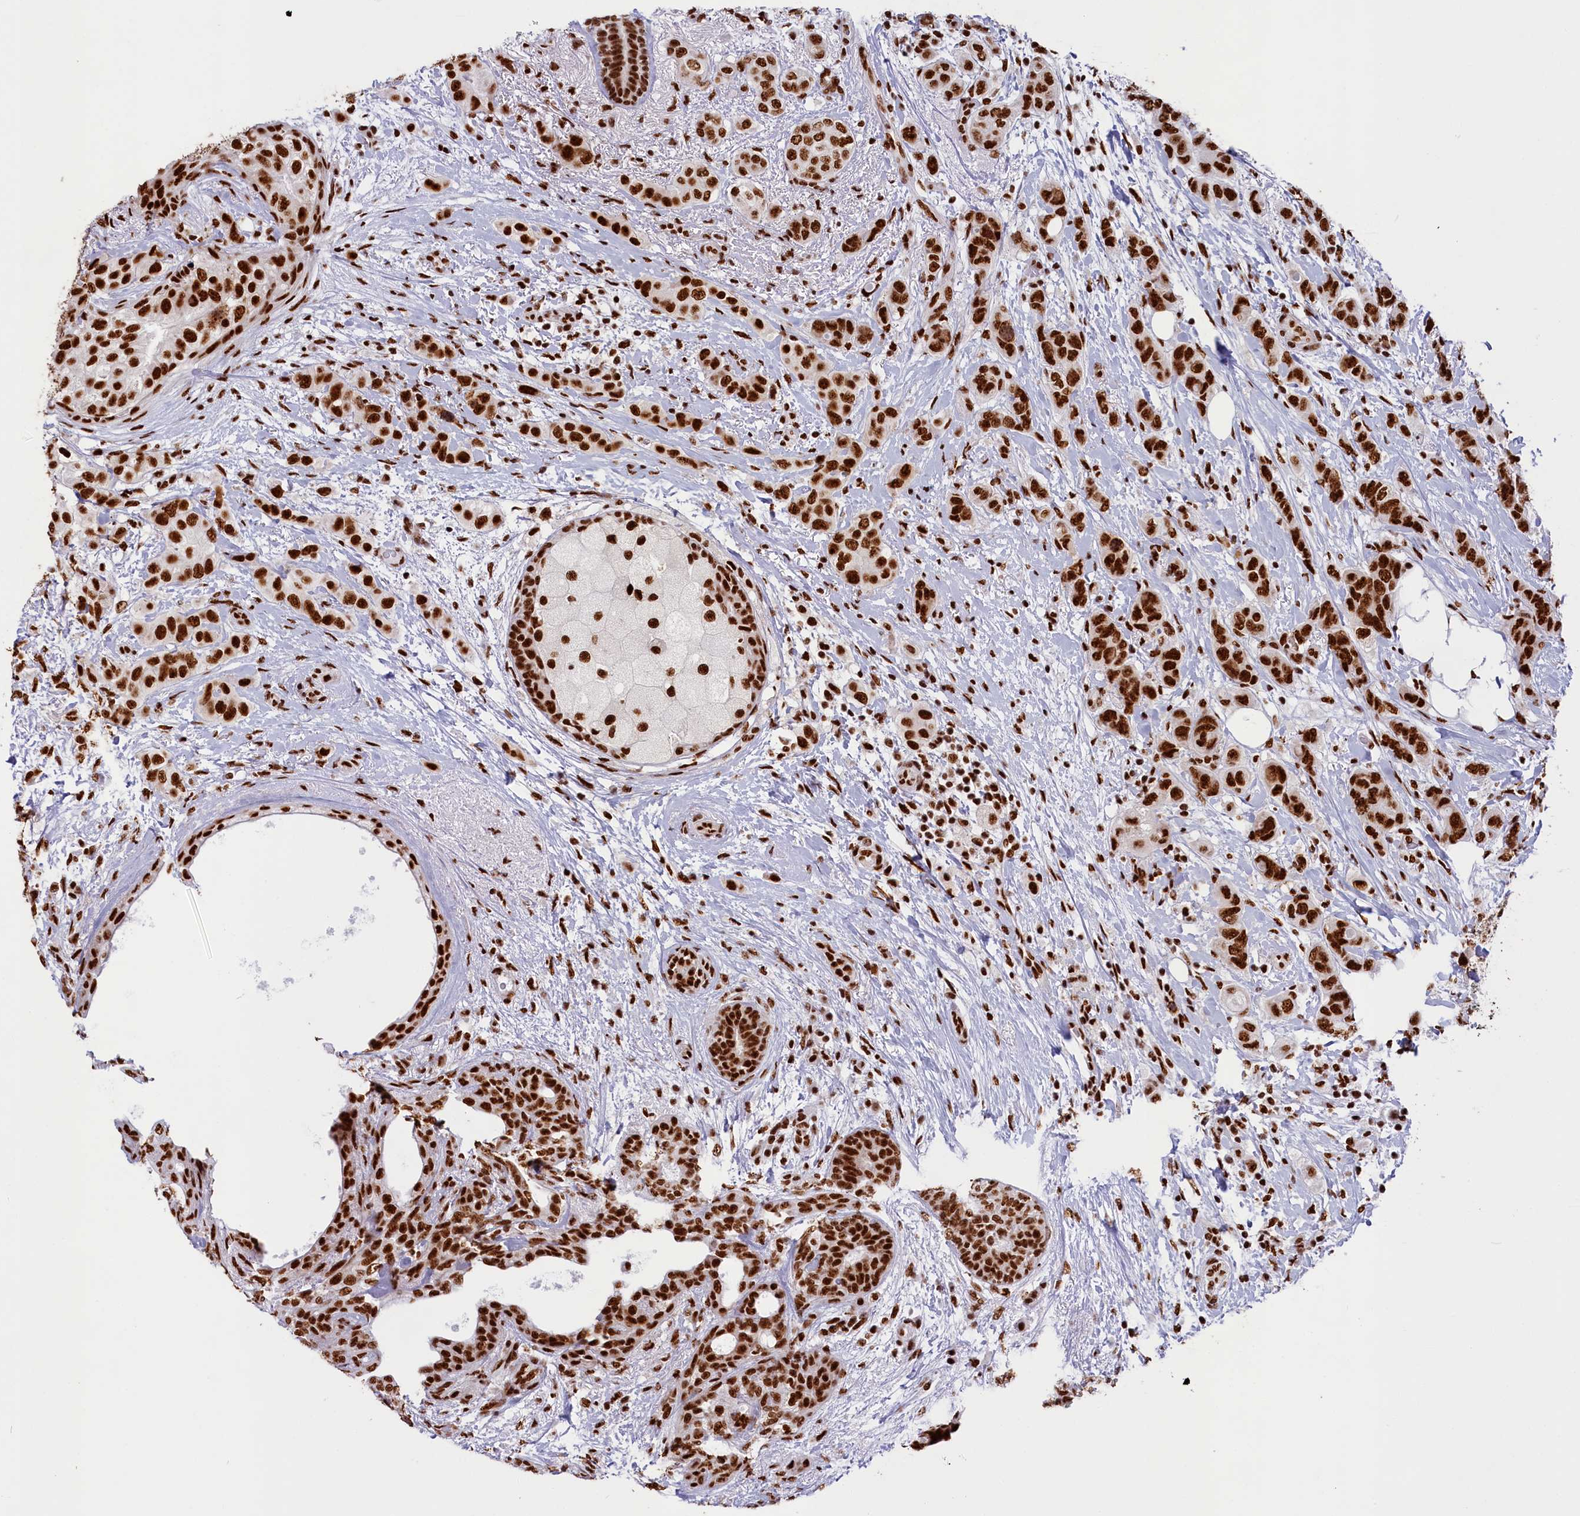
{"staining": {"intensity": "strong", "quantity": ">75%", "location": "nuclear"}, "tissue": "breast cancer", "cell_type": "Tumor cells", "image_type": "cancer", "snomed": [{"axis": "morphology", "description": "Lobular carcinoma"}, {"axis": "topography", "description": "Breast"}], "caption": "Protein expression analysis of human breast cancer (lobular carcinoma) reveals strong nuclear expression in about >75% of tumor cells. (DAB (3,3'-diaminobenzidine) IHC with brightfield microscopy, high magnification).", "gene": "SNRNP70", "patient": {"sex": "female", "age": 51}}